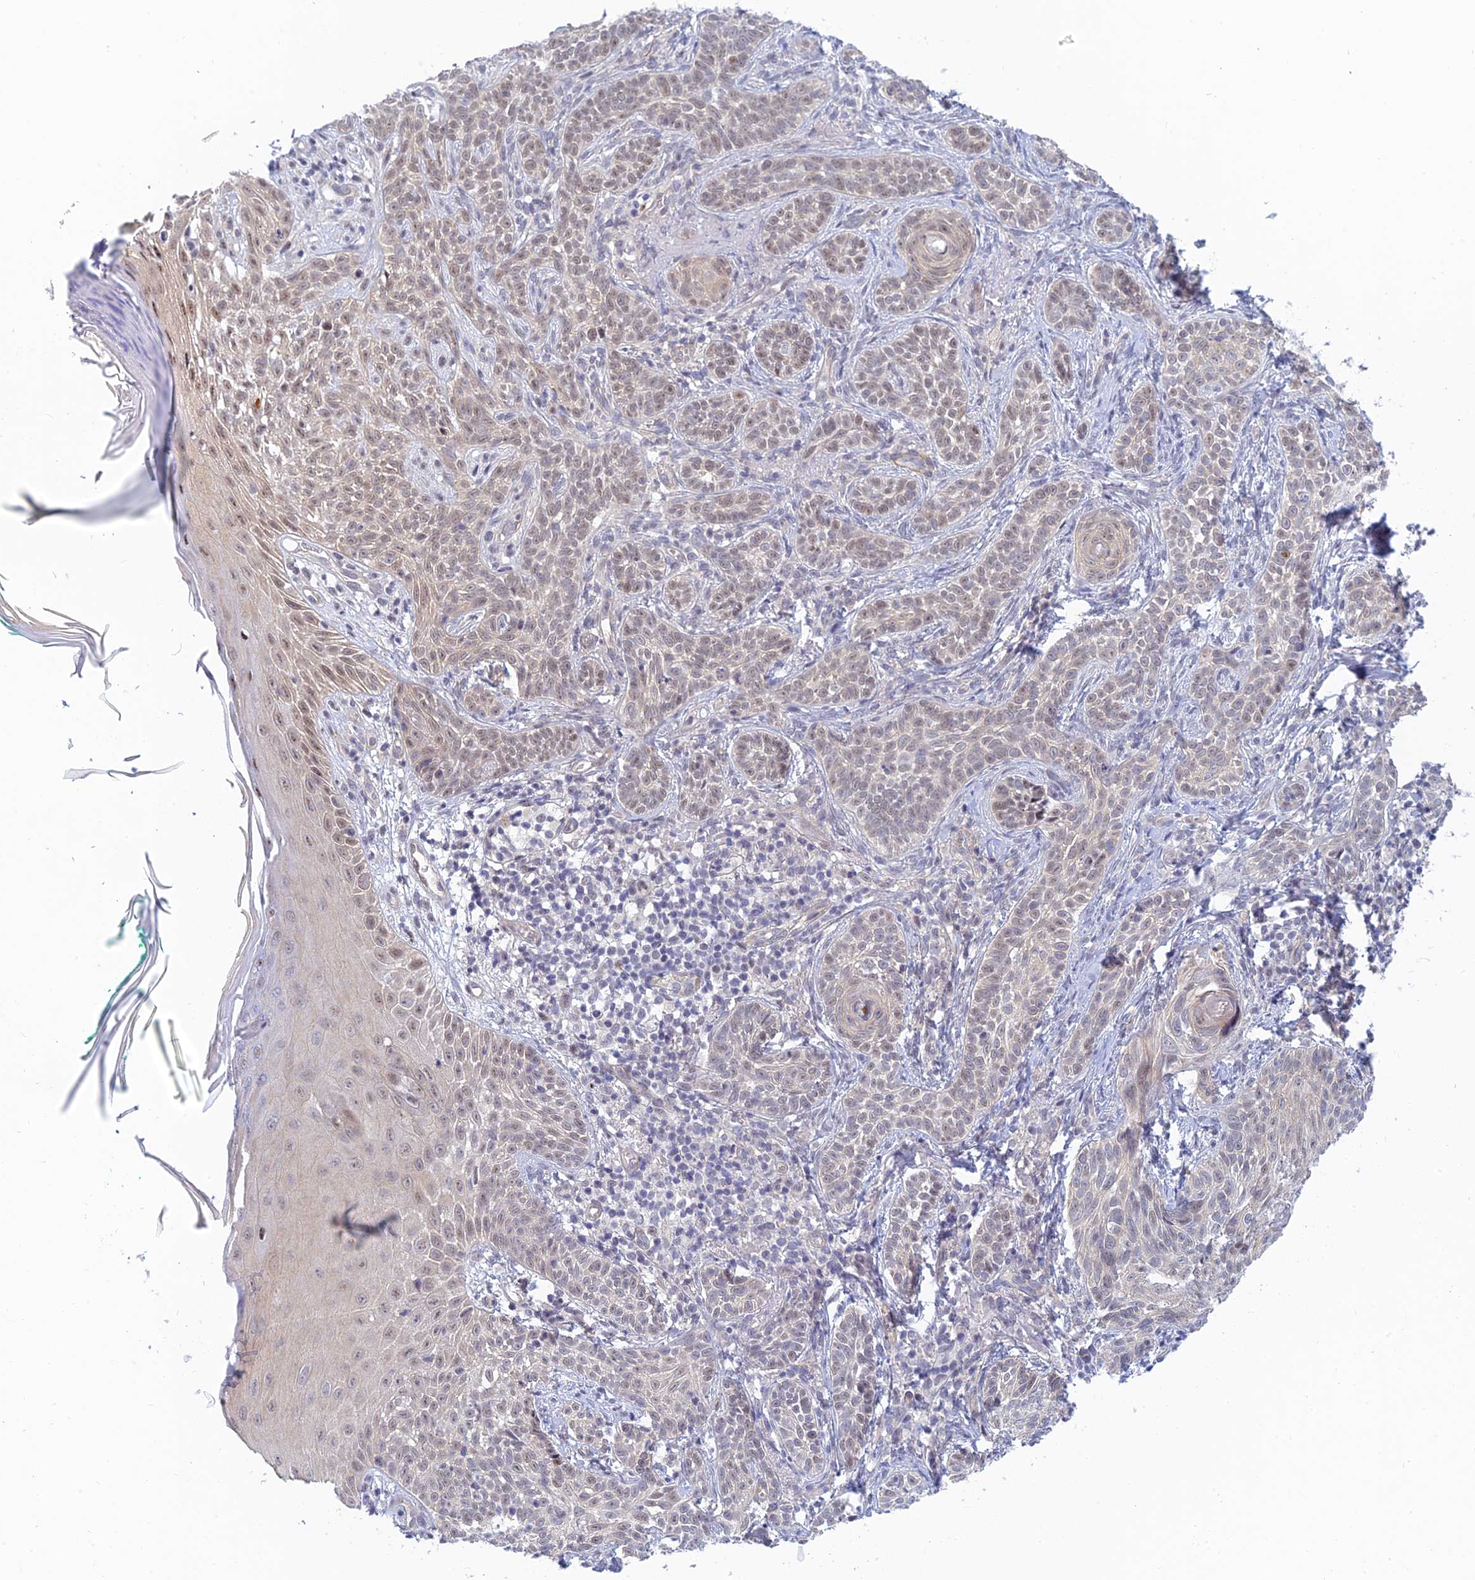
{"staining": {"intensity": "weak", "quantity": ">75%", "location": "nuclear"}, "tissue": "skin cancer", "cell_type": "Tumor cells", "image_type": "cancer", "snomed": [{"axis": "morphology", "description": "Basal cell carcinoma"}, {"axis": "topography", "description": "Skin"}], "caption": "This image demonstrates IHC staining of human skin basal cell carcinoma, with low weak nuclear expression in about >75% of tumor cells.", "gene": "CFAP92", "patient": {"sex": "male", "age": 71}}